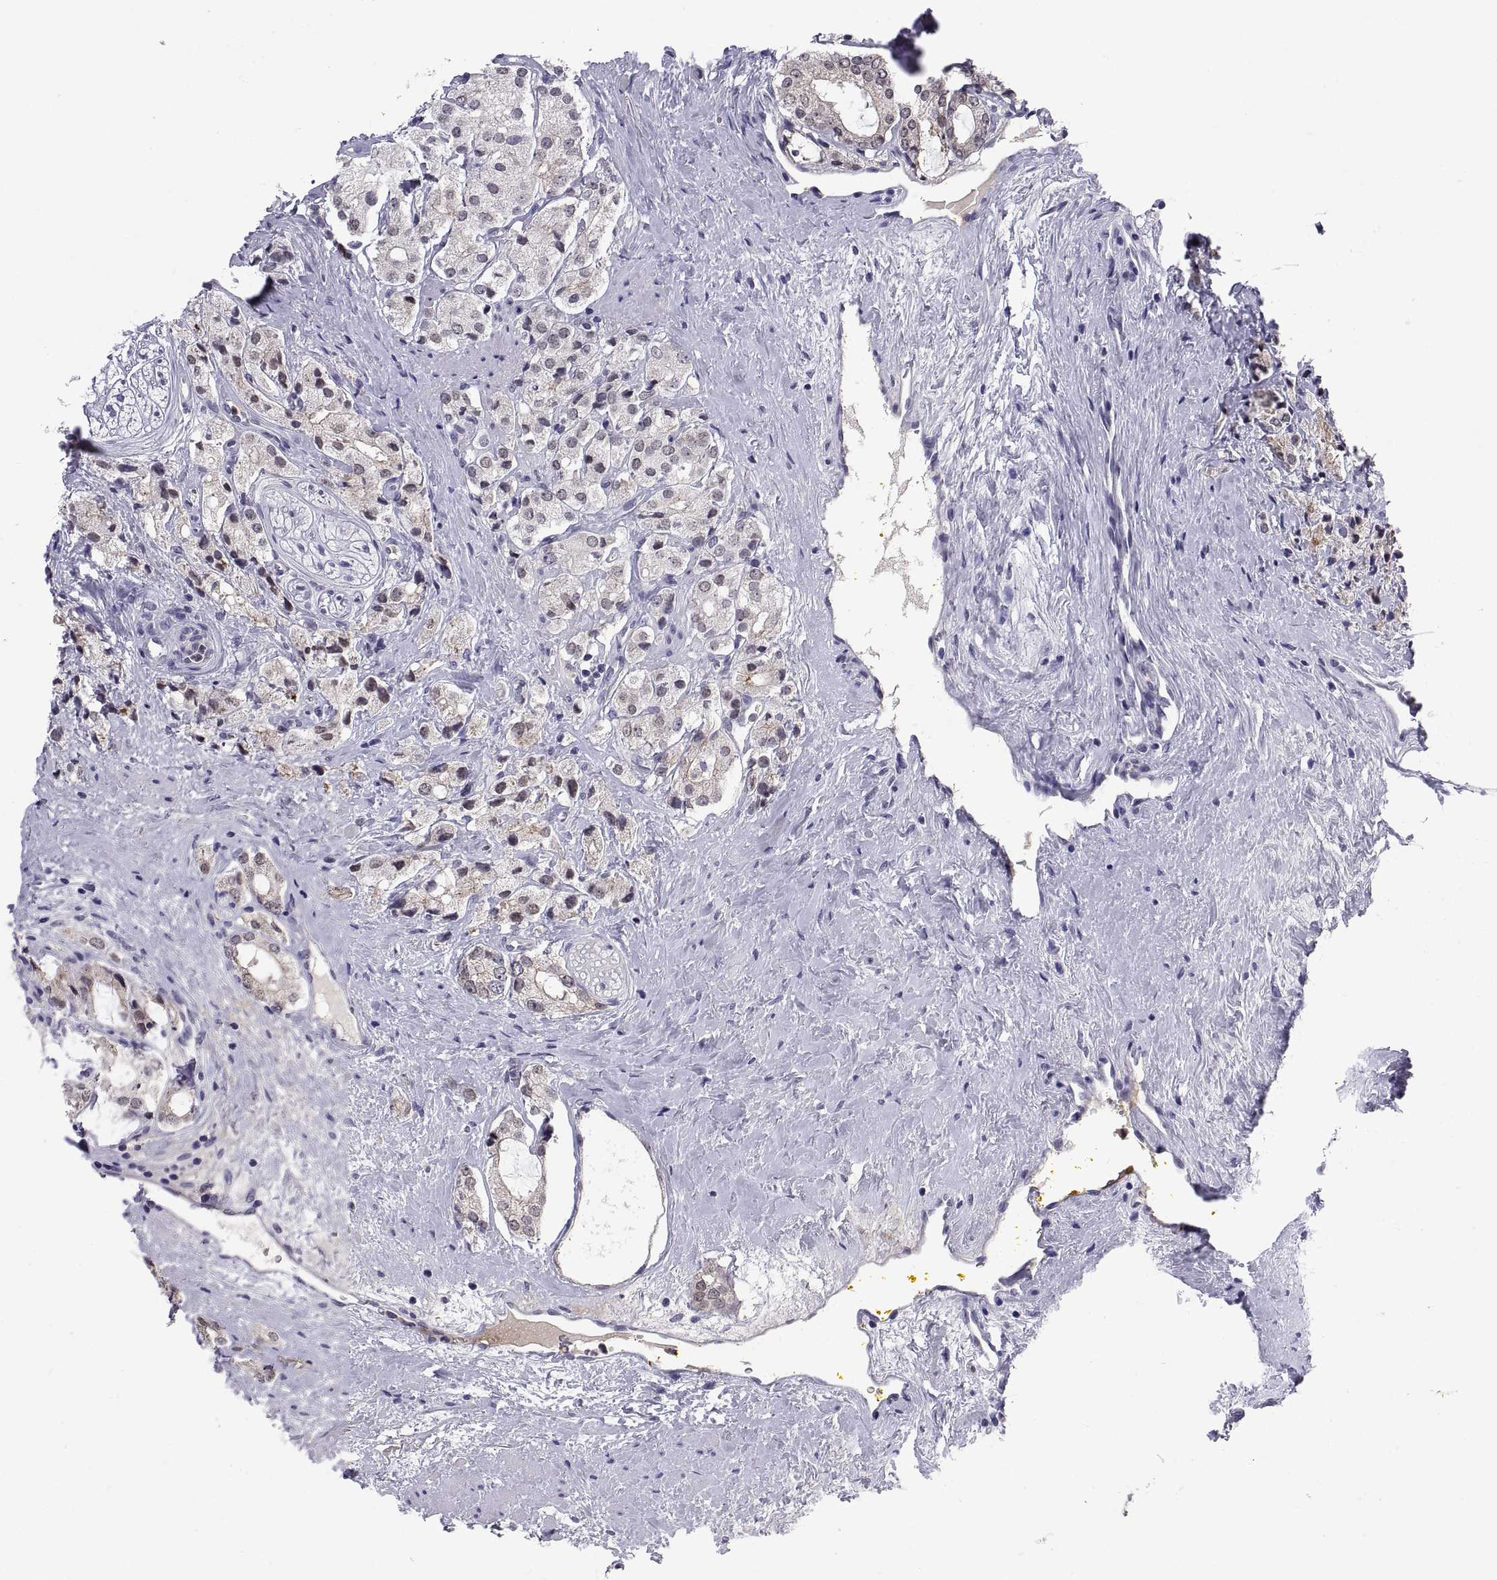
{"staining": {"intensity": "weak", "quantity": "25%-75%", "location": "cytoplasmic/membranous,nuclear"}, "tissue": "prostate cancer", "cell_type": "Tumor cells", "image_type": "cancer", "snomed": [{"axis": "morphology", "description": "Adenocarcinoma, NOS"}, {"axis": "topography", "description": "Prostate"}], "caption": "Weak cytoplasmic/membranous and nuclear protein positivity is present in approximately 25%-75% of tumor cells in prostate cancer.", "gene": "PKP1", "patient": {"sex": "male", "age": 66}}